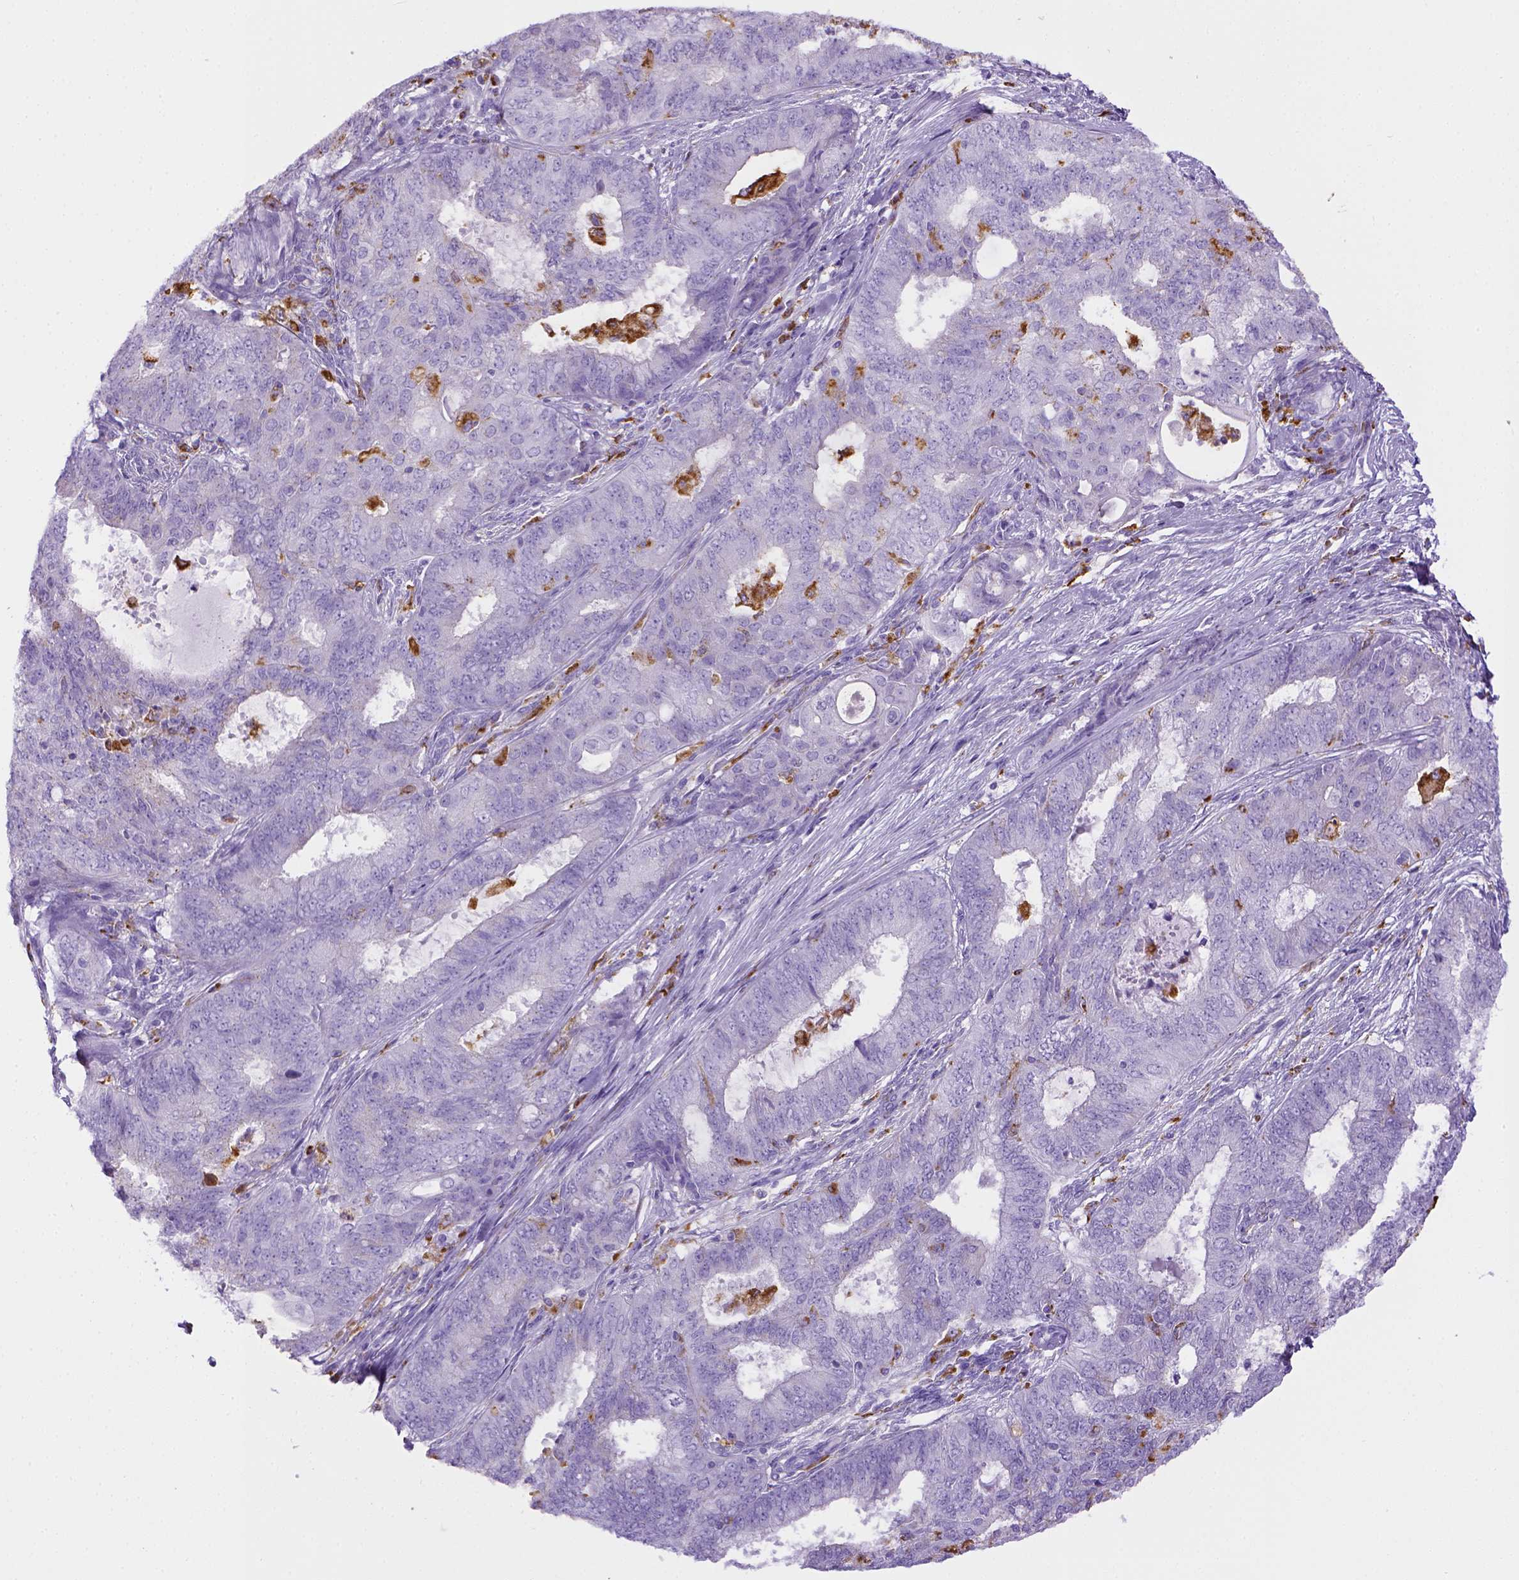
{"staining": {"intensity": "negative", "quantity": "none", "location": "none"}, "tissue": "endometrial cancer", "cell_type": "Tumor cells", "image_type": "cancer", "snomed": [{"axis": "morphology", "description": "Adenocarcinoma, NOS"}, {"axis": "topography", "description": "Endometrium"}], "caption": "Immunohistochemistry image of neoplastic tissue: endometrial cancer (adenocarcinoma) stained with DAB reveals no significant protein positivity in tumor cells.", "gene": "CD68", "patient": {"sex": "female", "age": 62}}